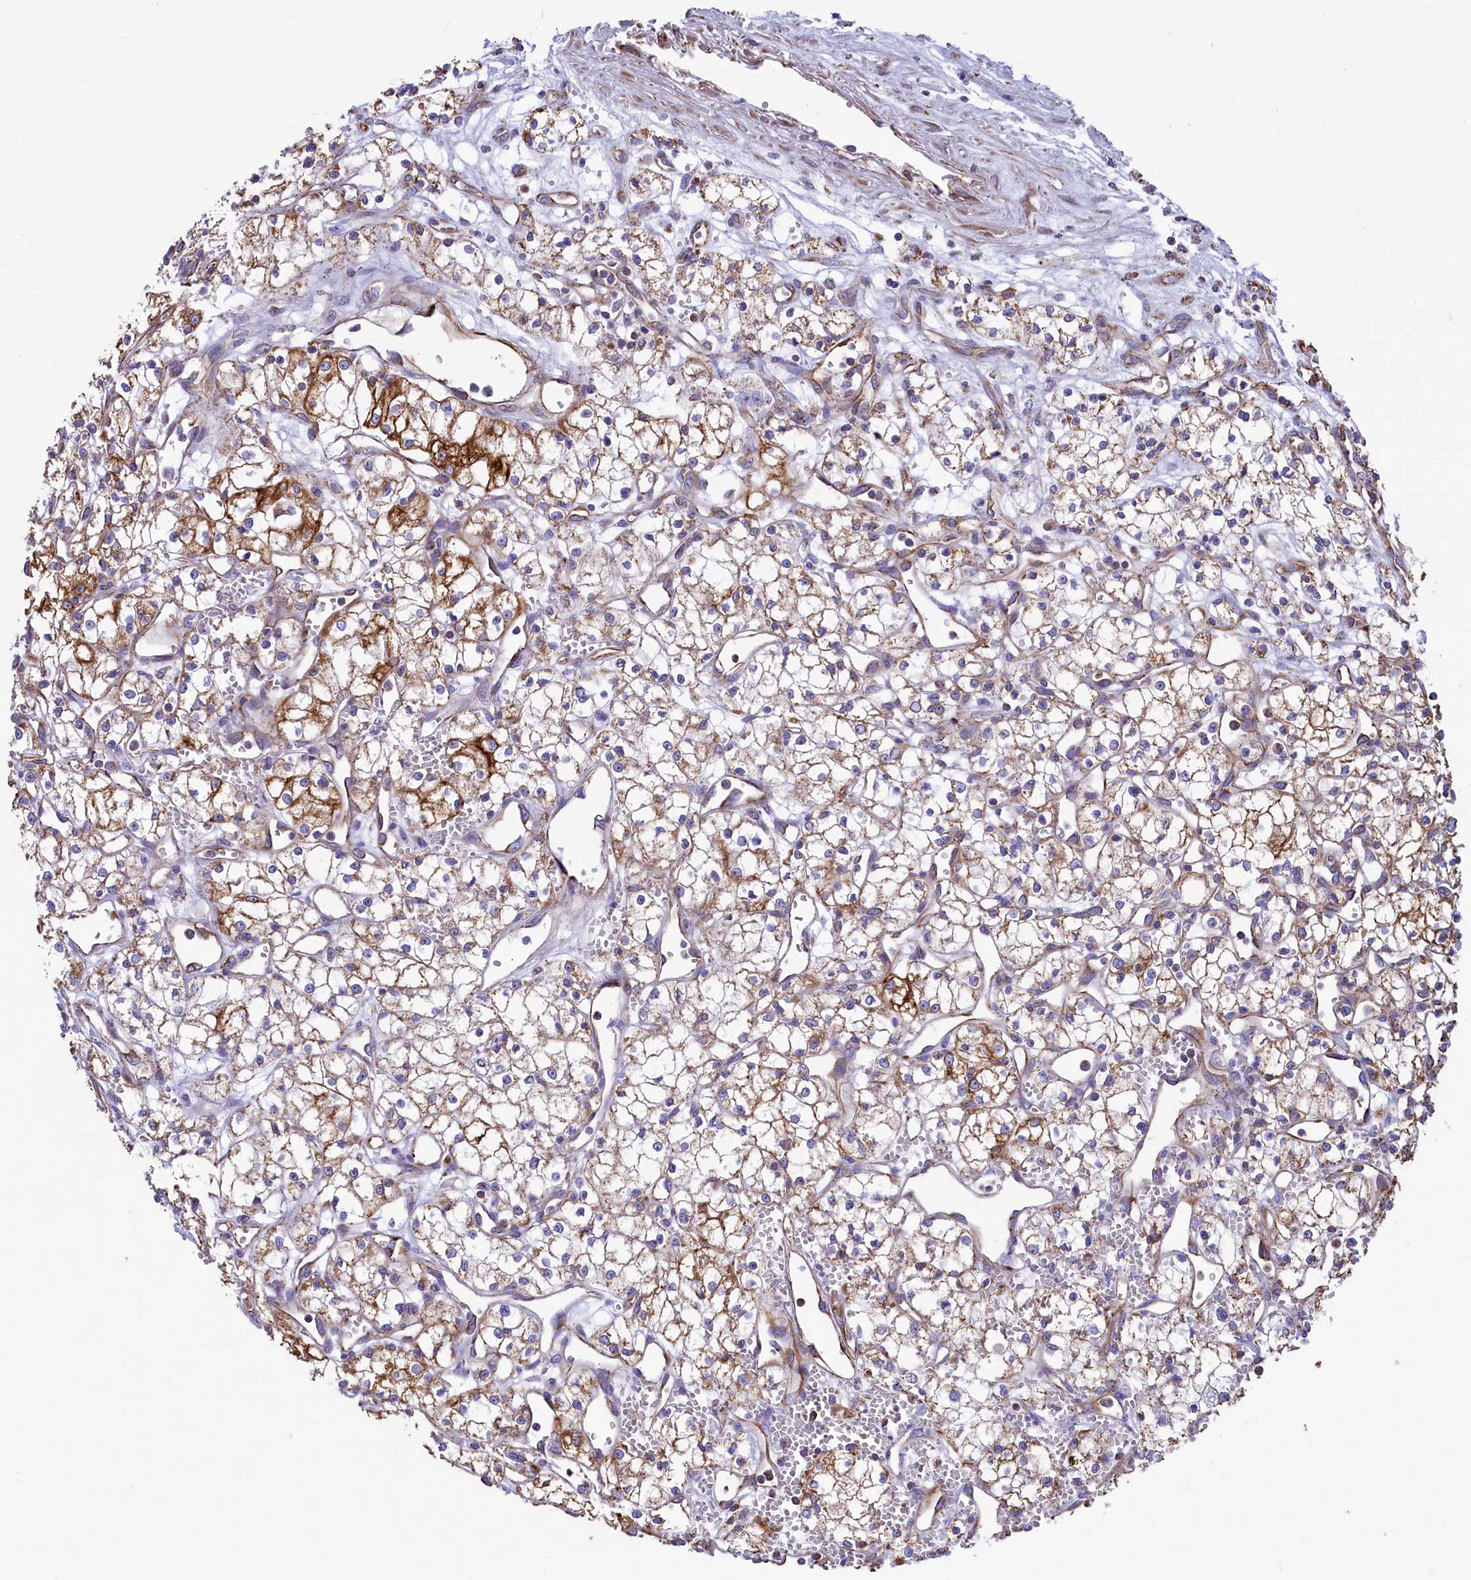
{"staining": {"intensity": "moderate", "quantity": "25%-75%", "location": "cytoplasmic/membranous"}, "tissue": "renal cancer", "cell_type": "Tumor cells", "image_type": "cancer", "snomed": [{"axis": "morphology", "description": "Adenocarcinoma, NOS"}, {"axis": "topography", "description": "Kidney"}], "caption": "Protein staining by immunohistochemistry (IHC) exhibits moderate cytoplasmic/membranous expression in approximately 25%-75% of tumor cells in renal cancer.", "gene": "GATB", "patient": {"sex": "male", "age": 59}}